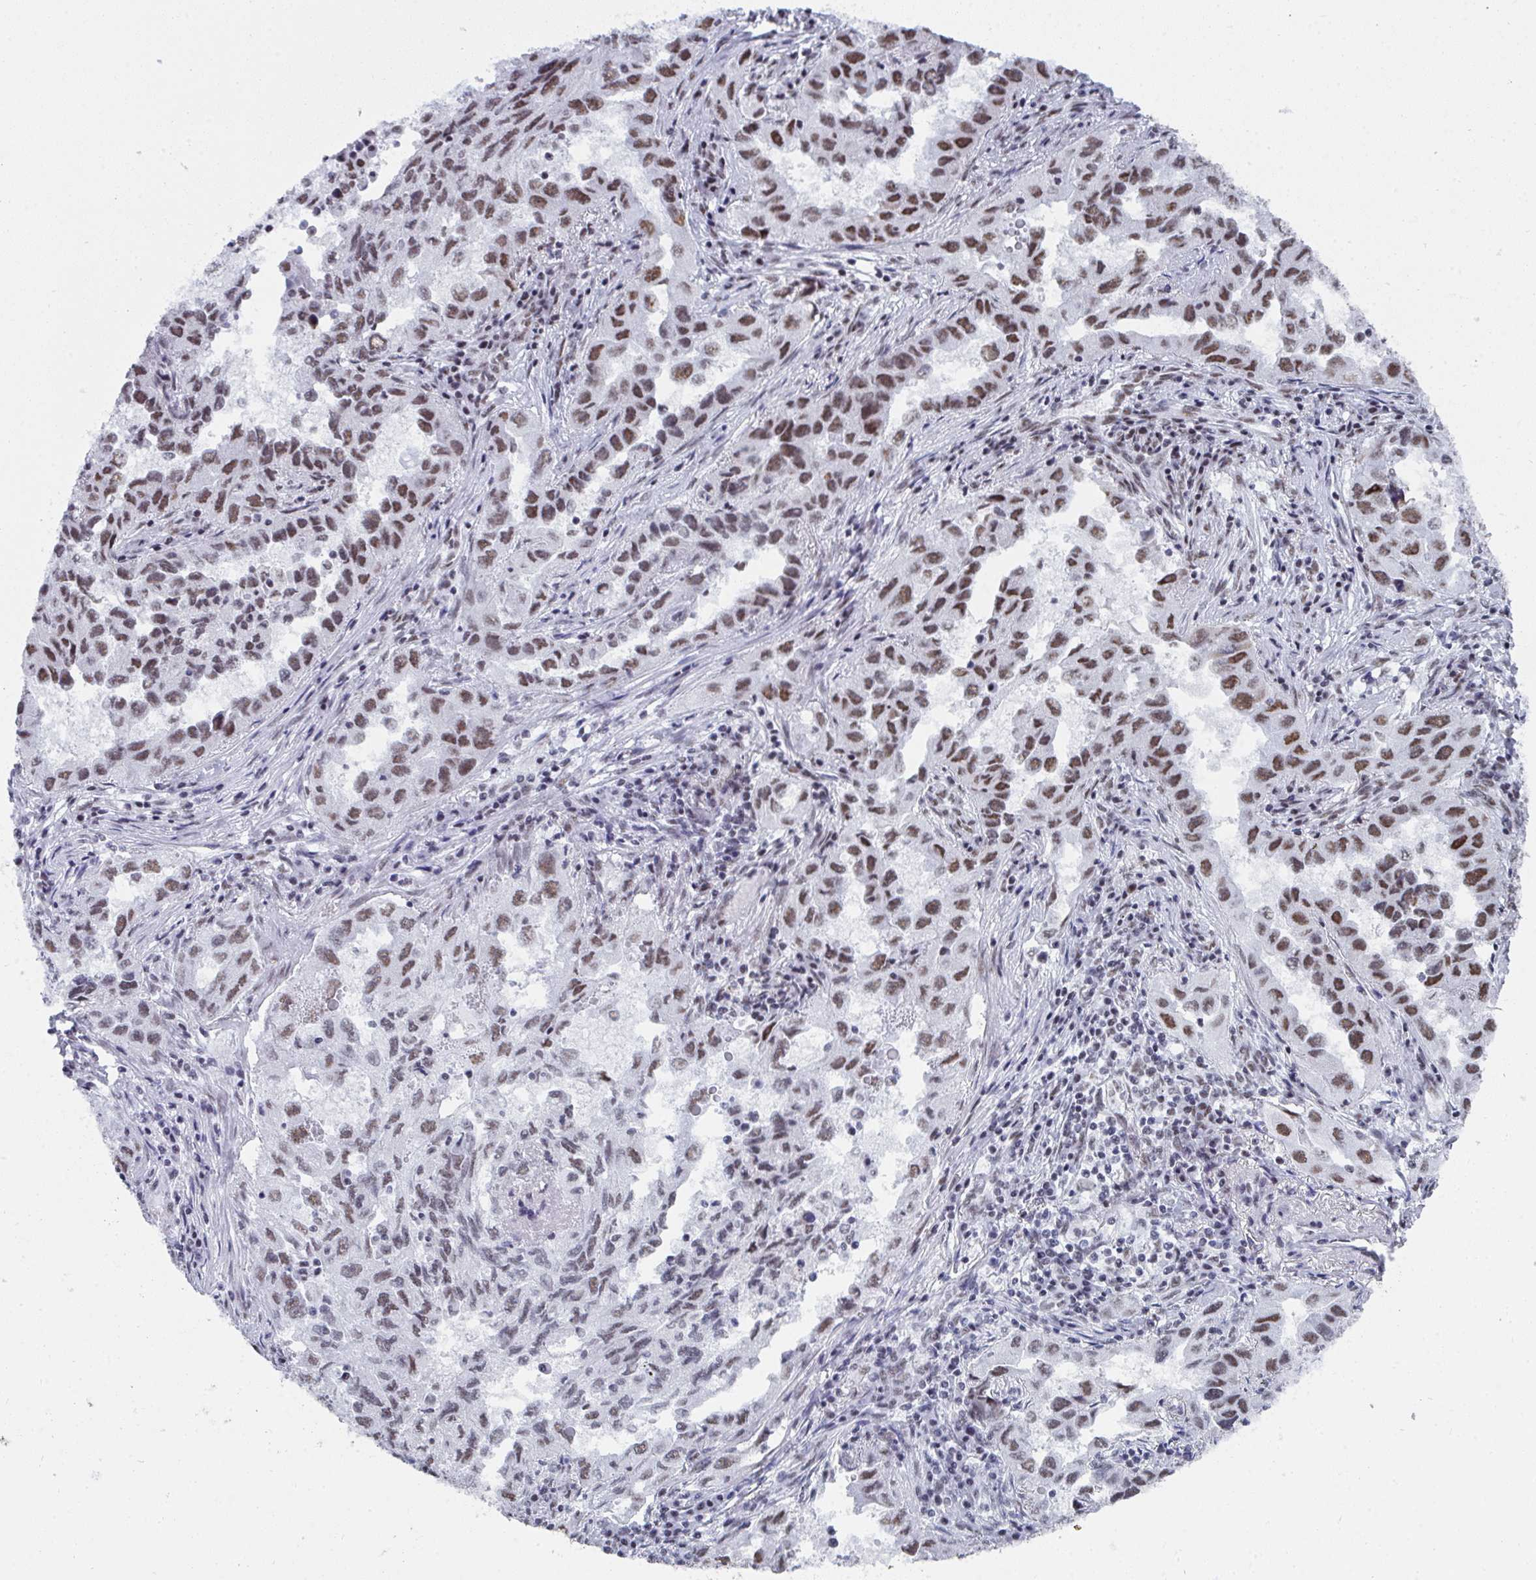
{"staining": {"intensity": "moderate", "quantity": ">75%", "location": "nuclear"}, "tissue": "lung cancer", "cell_type": "Tumor cells", "image_type": "cancer", "snomed": [{"axis": "morphology", "description": "Adenocarcinoma, NOS"}, {"axis": "topography", "description": "Lung"}], "caption": "Lung cancer stained with DAB immunohistochemistry (IHC) displays medium levels of moderate nuclear staining in approximately >75% of tumor cells.", "gene": "SNRNP70", "patient": {"sex": "female", "age": 73}}